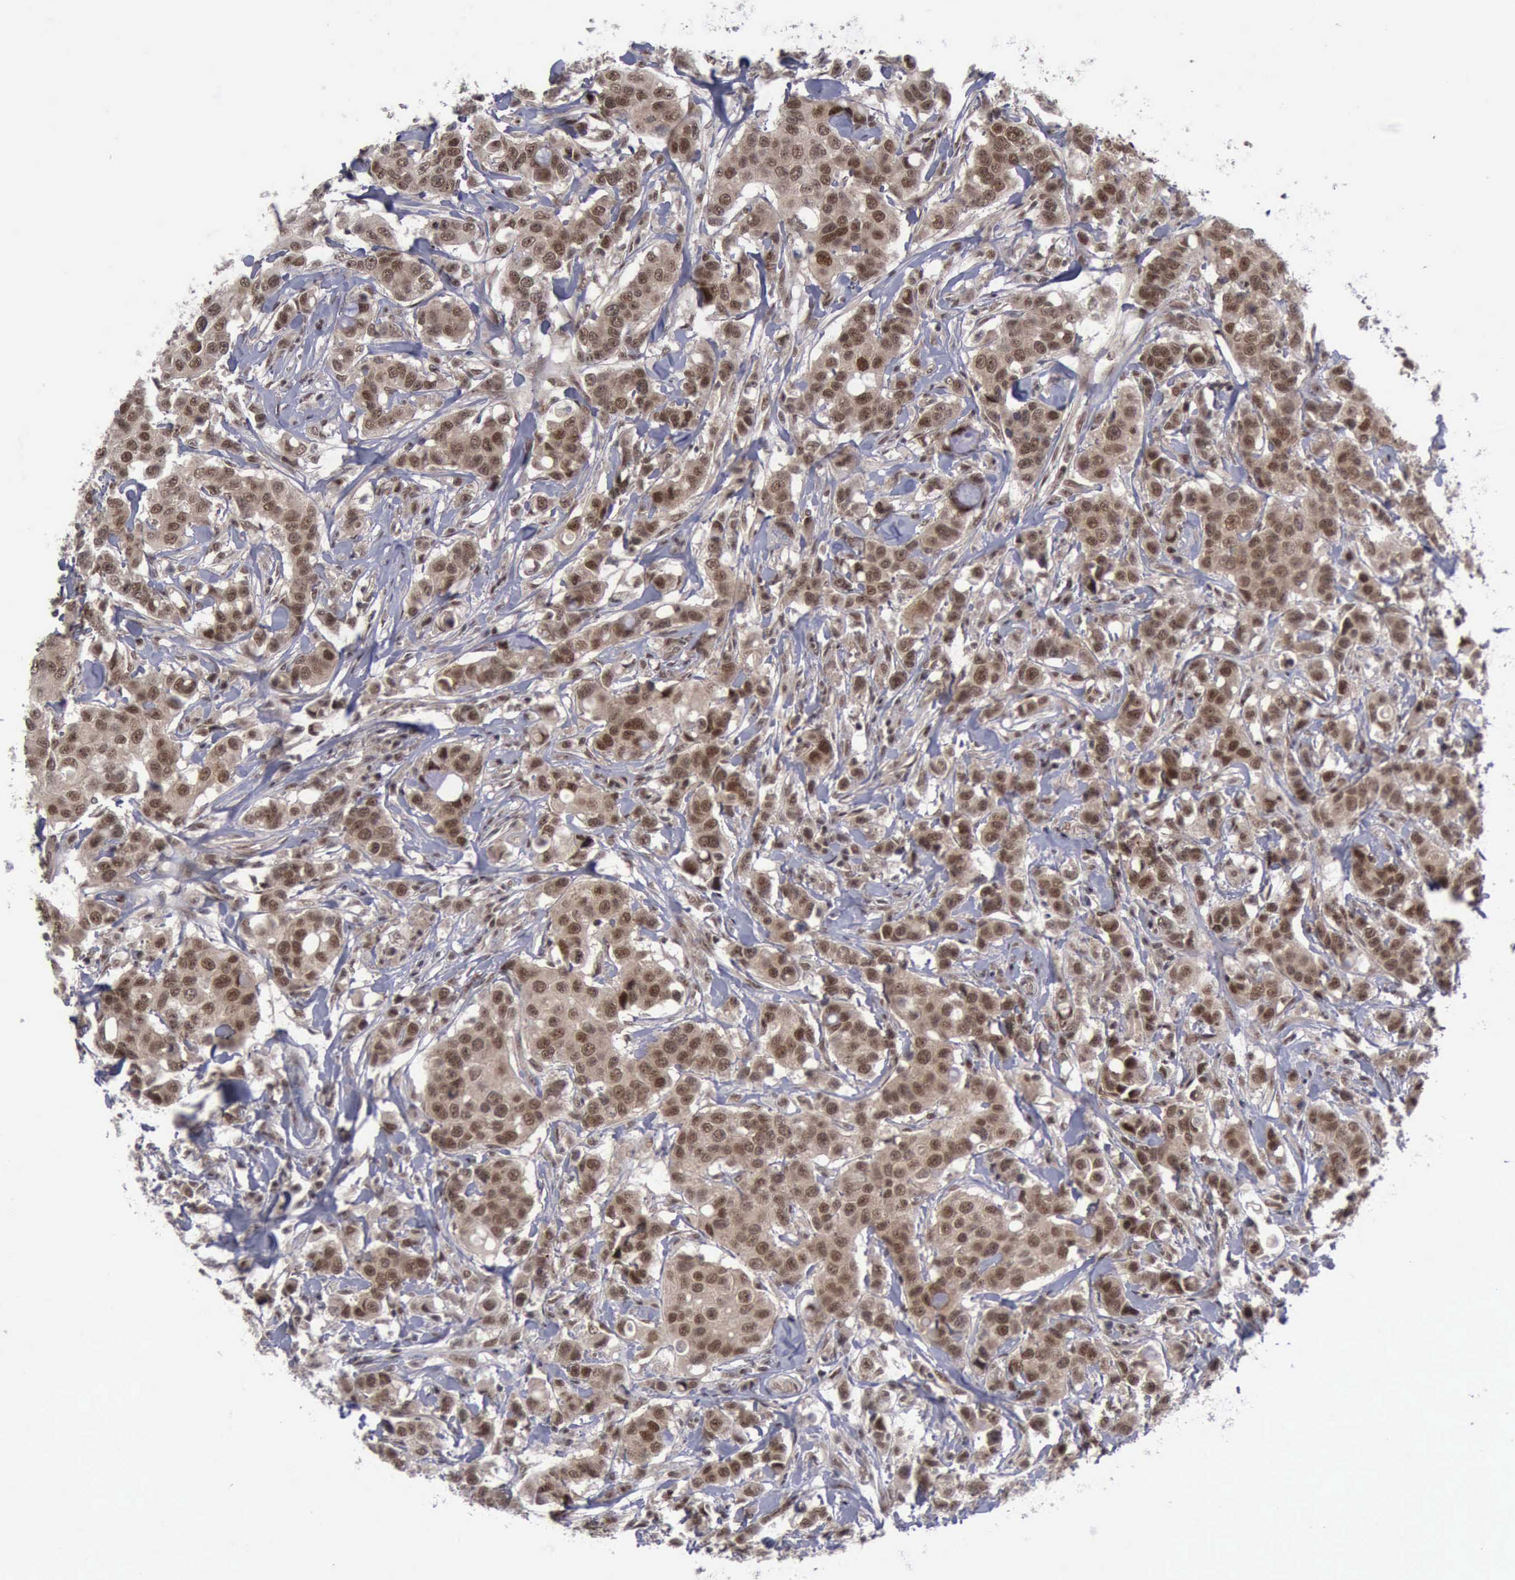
{"staining": {"intensity": "moderate", "quantity": ">75%", "location": "cytoplasmic/membranous,nuclear"}, "tissue": "breast cancer", "cell_type": "Tumor cells", "image_type": "cancer", "snomed": [{"axis": "morphology", "description": "Duct carcinoma"}, {"axis": "topography", "description": "Breast"}], "caption": "Breast infiltrating ductal carcinoma stained with DAB immunohistochemistry shows medium levels of moderate cytoplasmic/membranous and nuclear staining in approximately >75% of tumor cells. (IHC, brightfield microscopy, high magnification).", "gene": "ATM", "patient": {"sex": "female", "age": 27}}